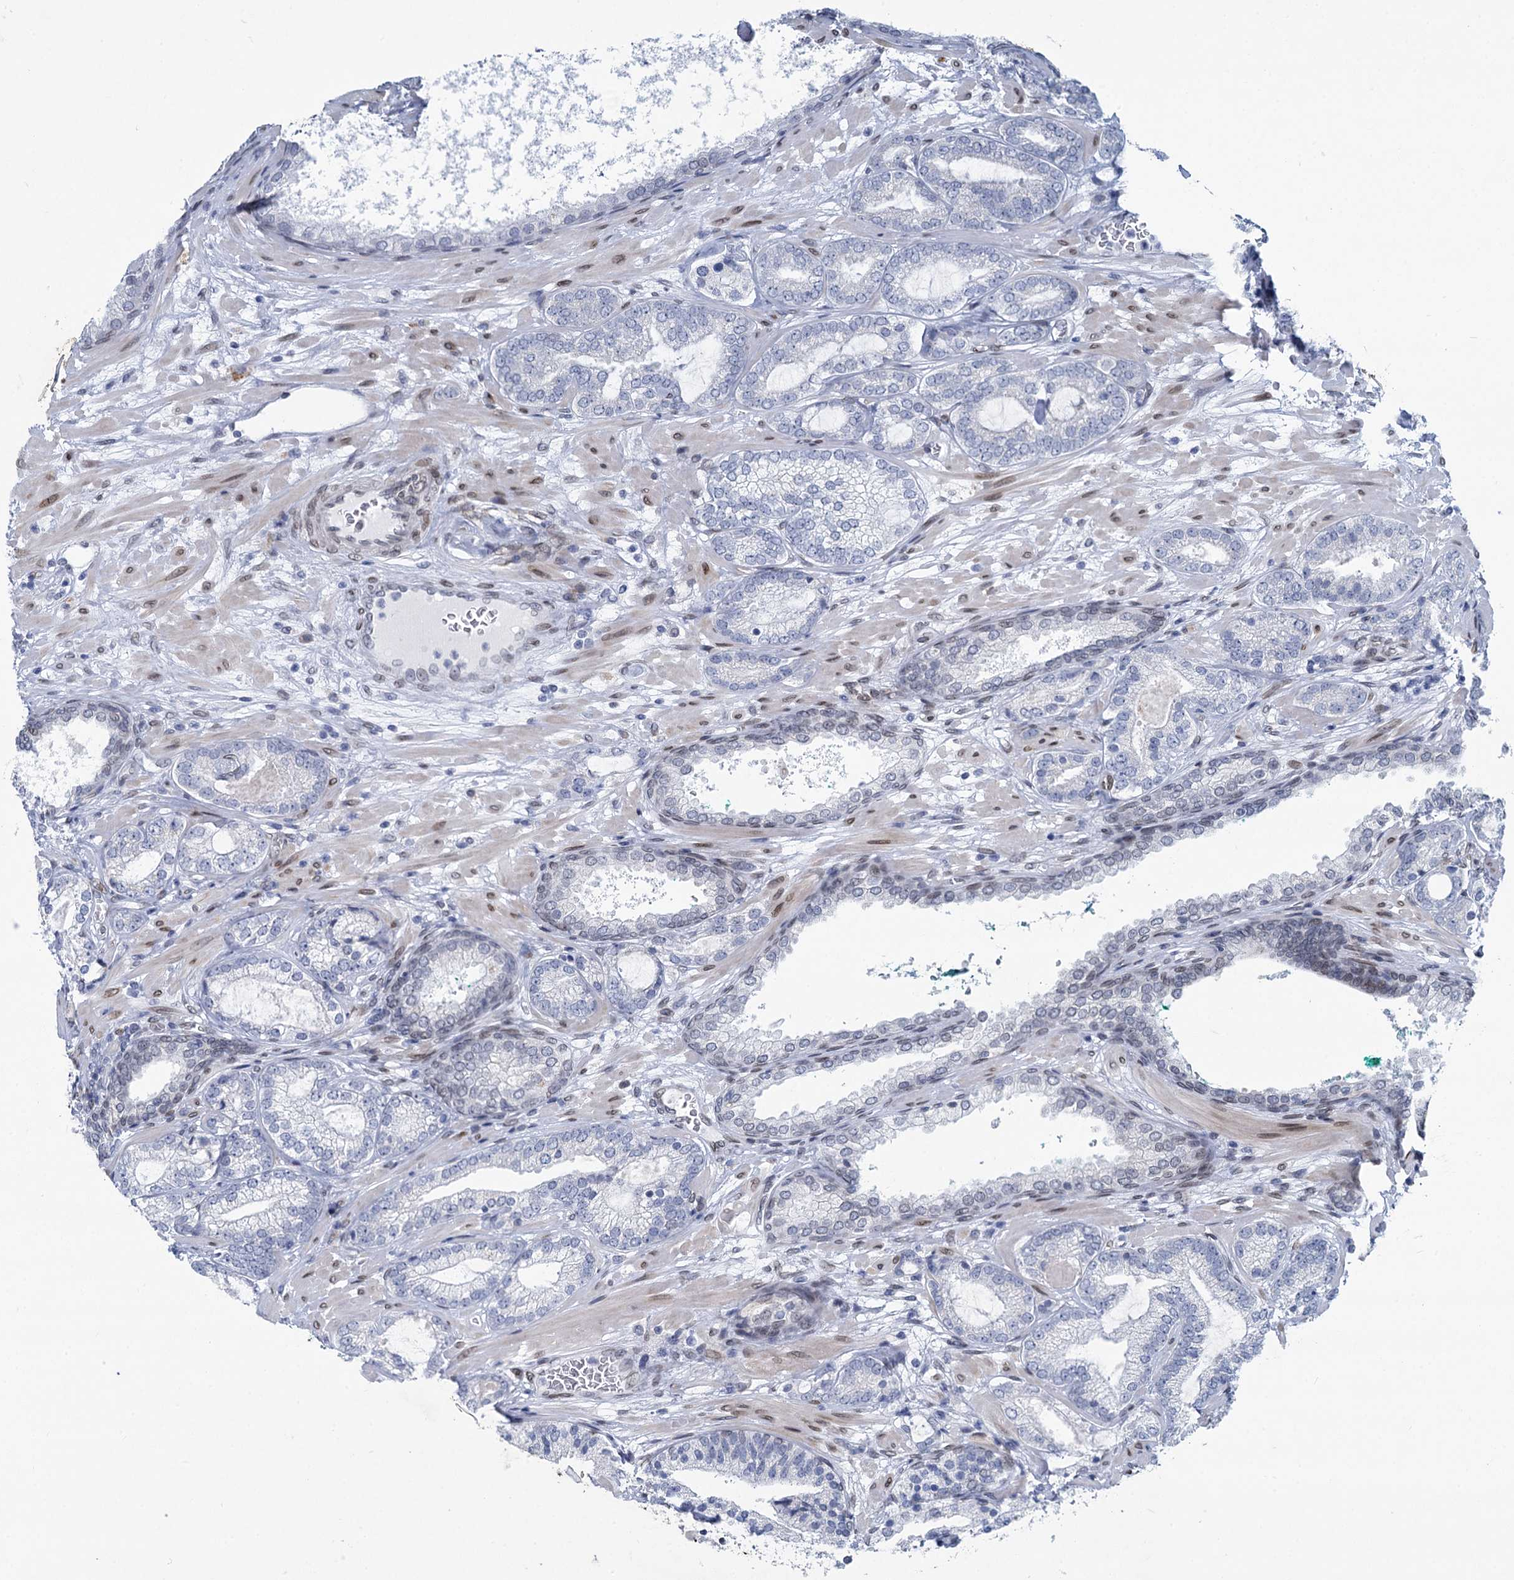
{"staining": {"intensity": "negative", "quantity": "none", "location": "none"}, "tissue": "prostate cancer", "cell_type": "Tumor cells", "image_type": "cancer", "snomed": [{"axis": "morphology", "description": "Adenocarcinoma, High grade"}, {"axis": "topography", "description": "Prostate"}], "caption": "A high-resolution histopathology image shows immunohistochemistry (IHC) staining of high-grade adenocarcinoma (prostate), which reveals no significant positivity in tumor cells.", "gene": "PRSS35", "patient": {"sex": "male", "age": 60}}